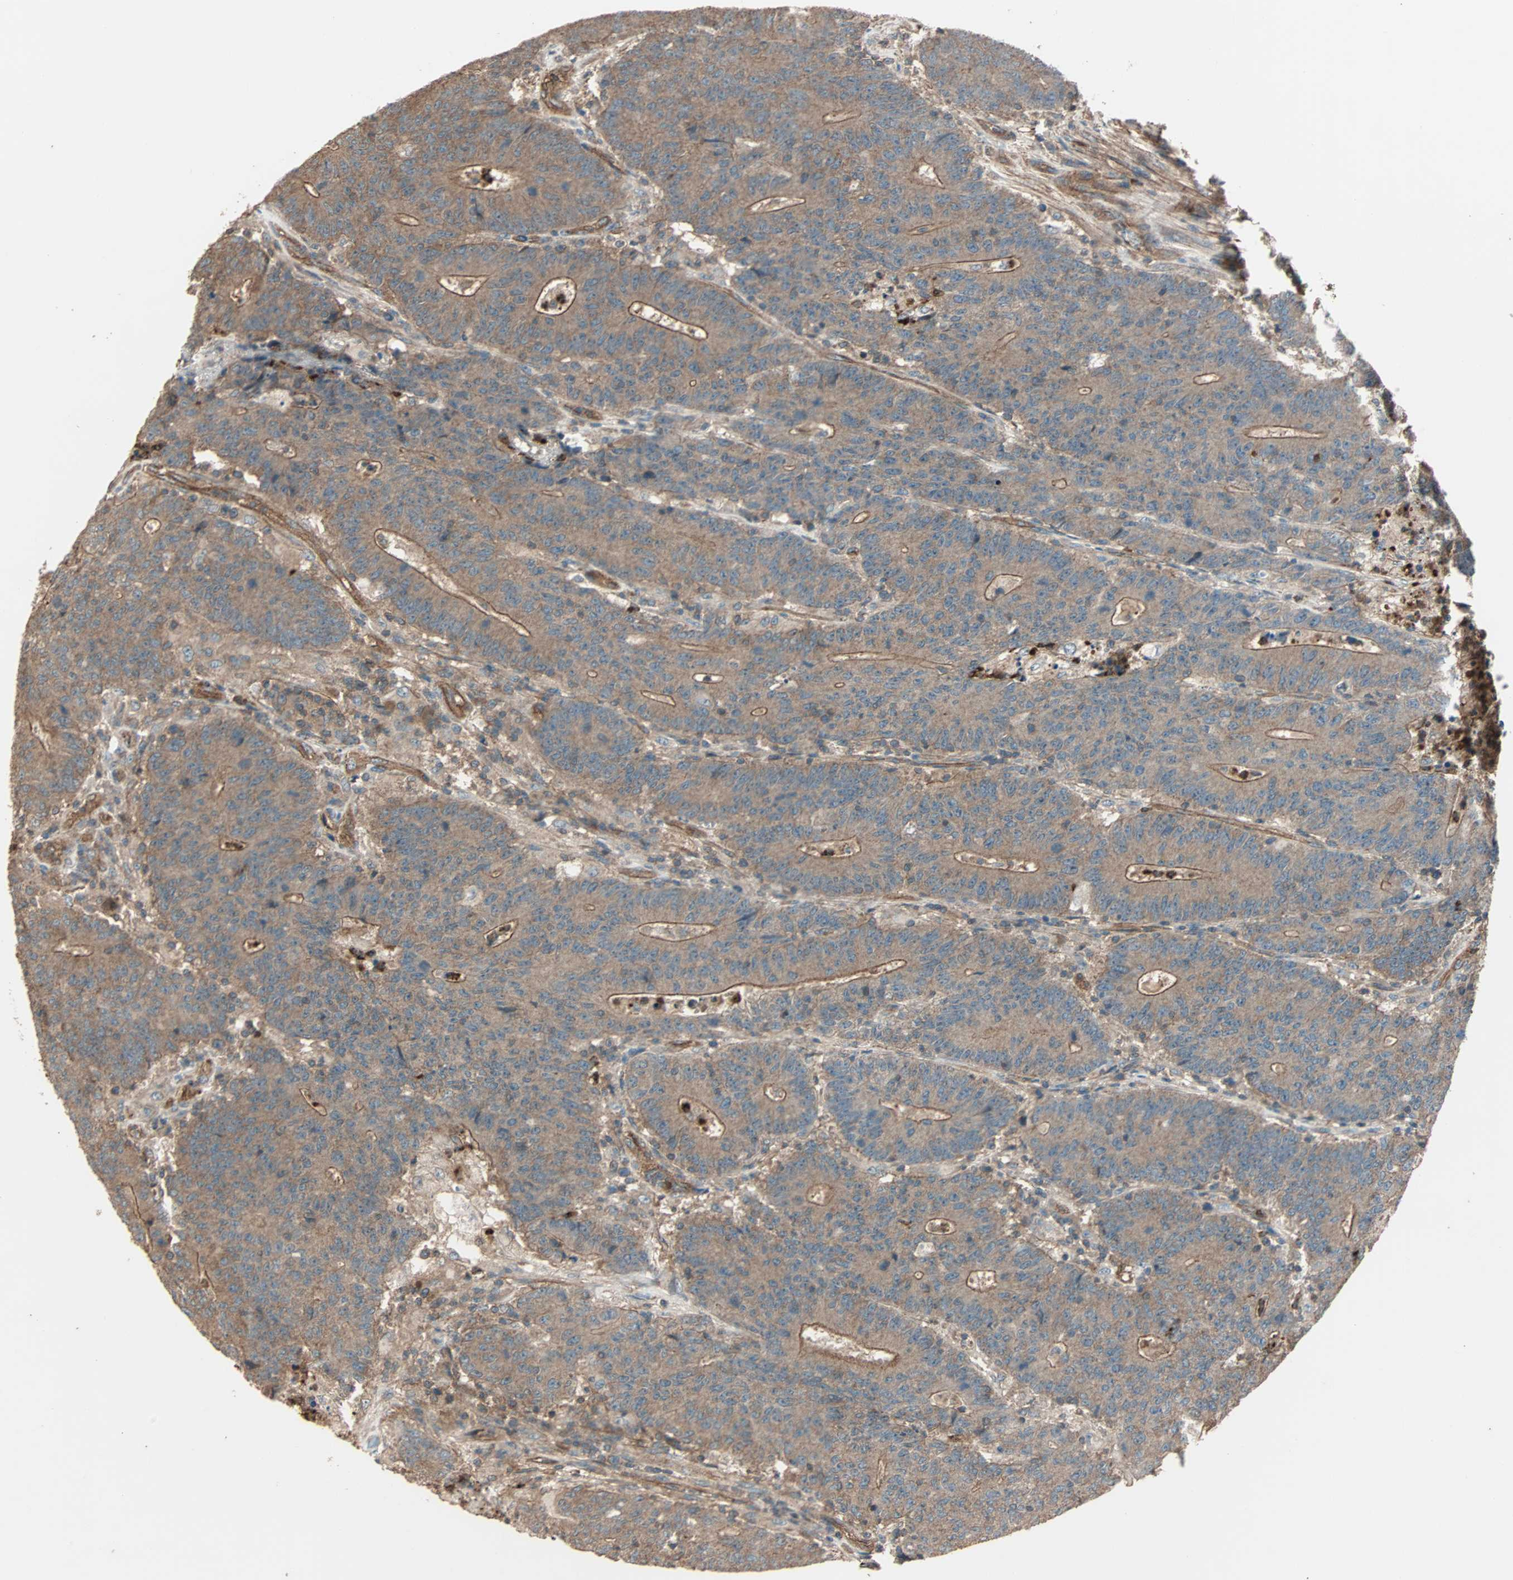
{"staining": {"intensity": "moderate", "quantity": ">75%", "location": "cytoplasmic/membranous"}, "tissue": "colorectal cancer", "cell_type": "Tumor cells", "image_type": "cancer", "snomed": [{"axis": "morphology", "description": "Normal tissue, NOS"}, {"axis": "morphology", "description": "Adenocarcinoma, NOS"}, {"axis": "topography", "description": "Colon"}], "caption": "About >75% of tumor cells in colorectal adenocarcinoma show moderate cytoplasmic/membranous protein expression as visualized by brown immunohistochemical staining.", "gene": "GCK", "patient": {"sex": "female", "age": 75}}